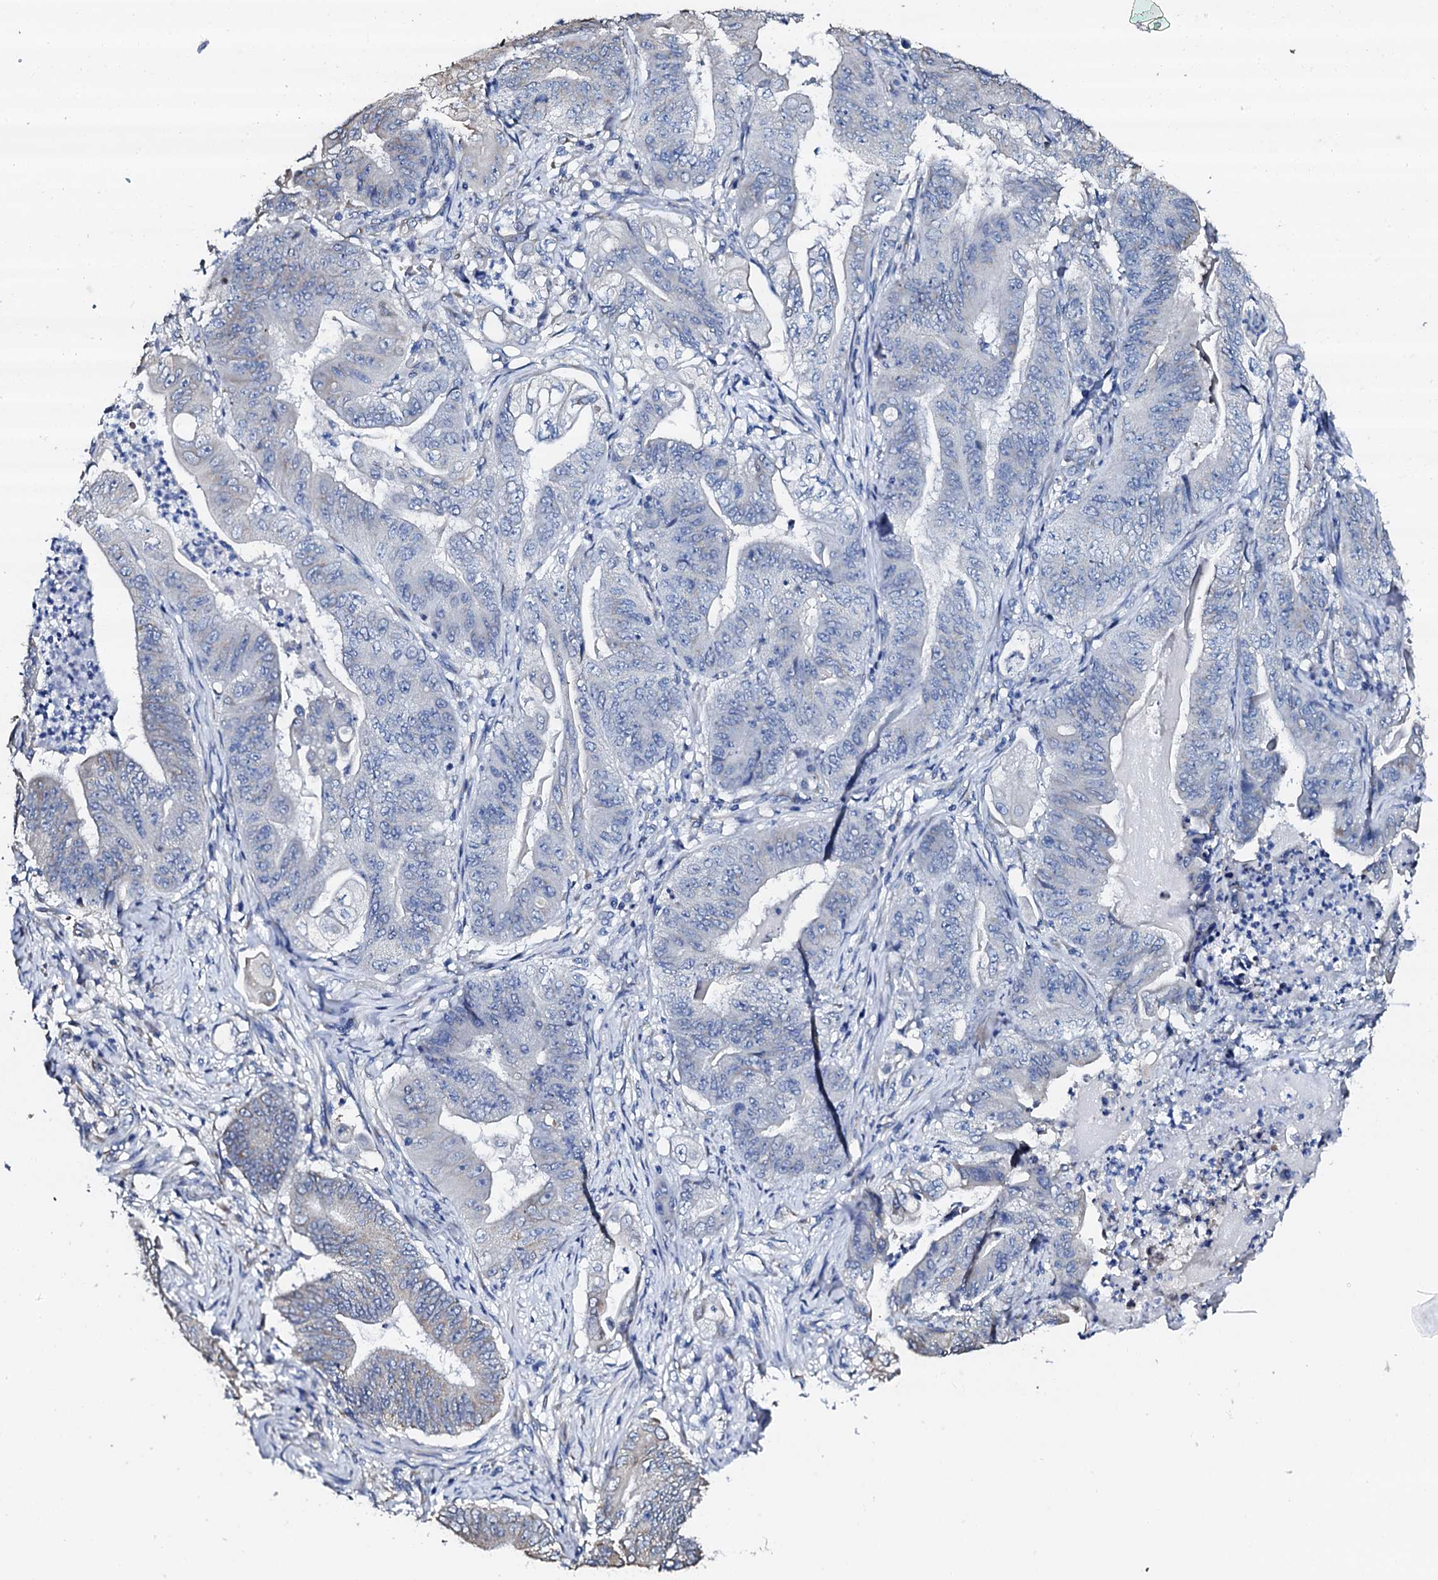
{"staining": {"intensity": "negative", "quantity": "none", "location": "none"}, "tissue": "stomach cancer", "cell_type": "Tumor cells", "image_type": "cancer", "snomed": [{"axis": "morphology", "description": "Adenocarcinoma, NOS"}, {"axis": "topography", "description": "Stomach"}], "caption": "Tumor cells show no significant protein expression in stomach cancer.", "gene": "AKAP3", "patient": {"sex": "female", "age": 73}}